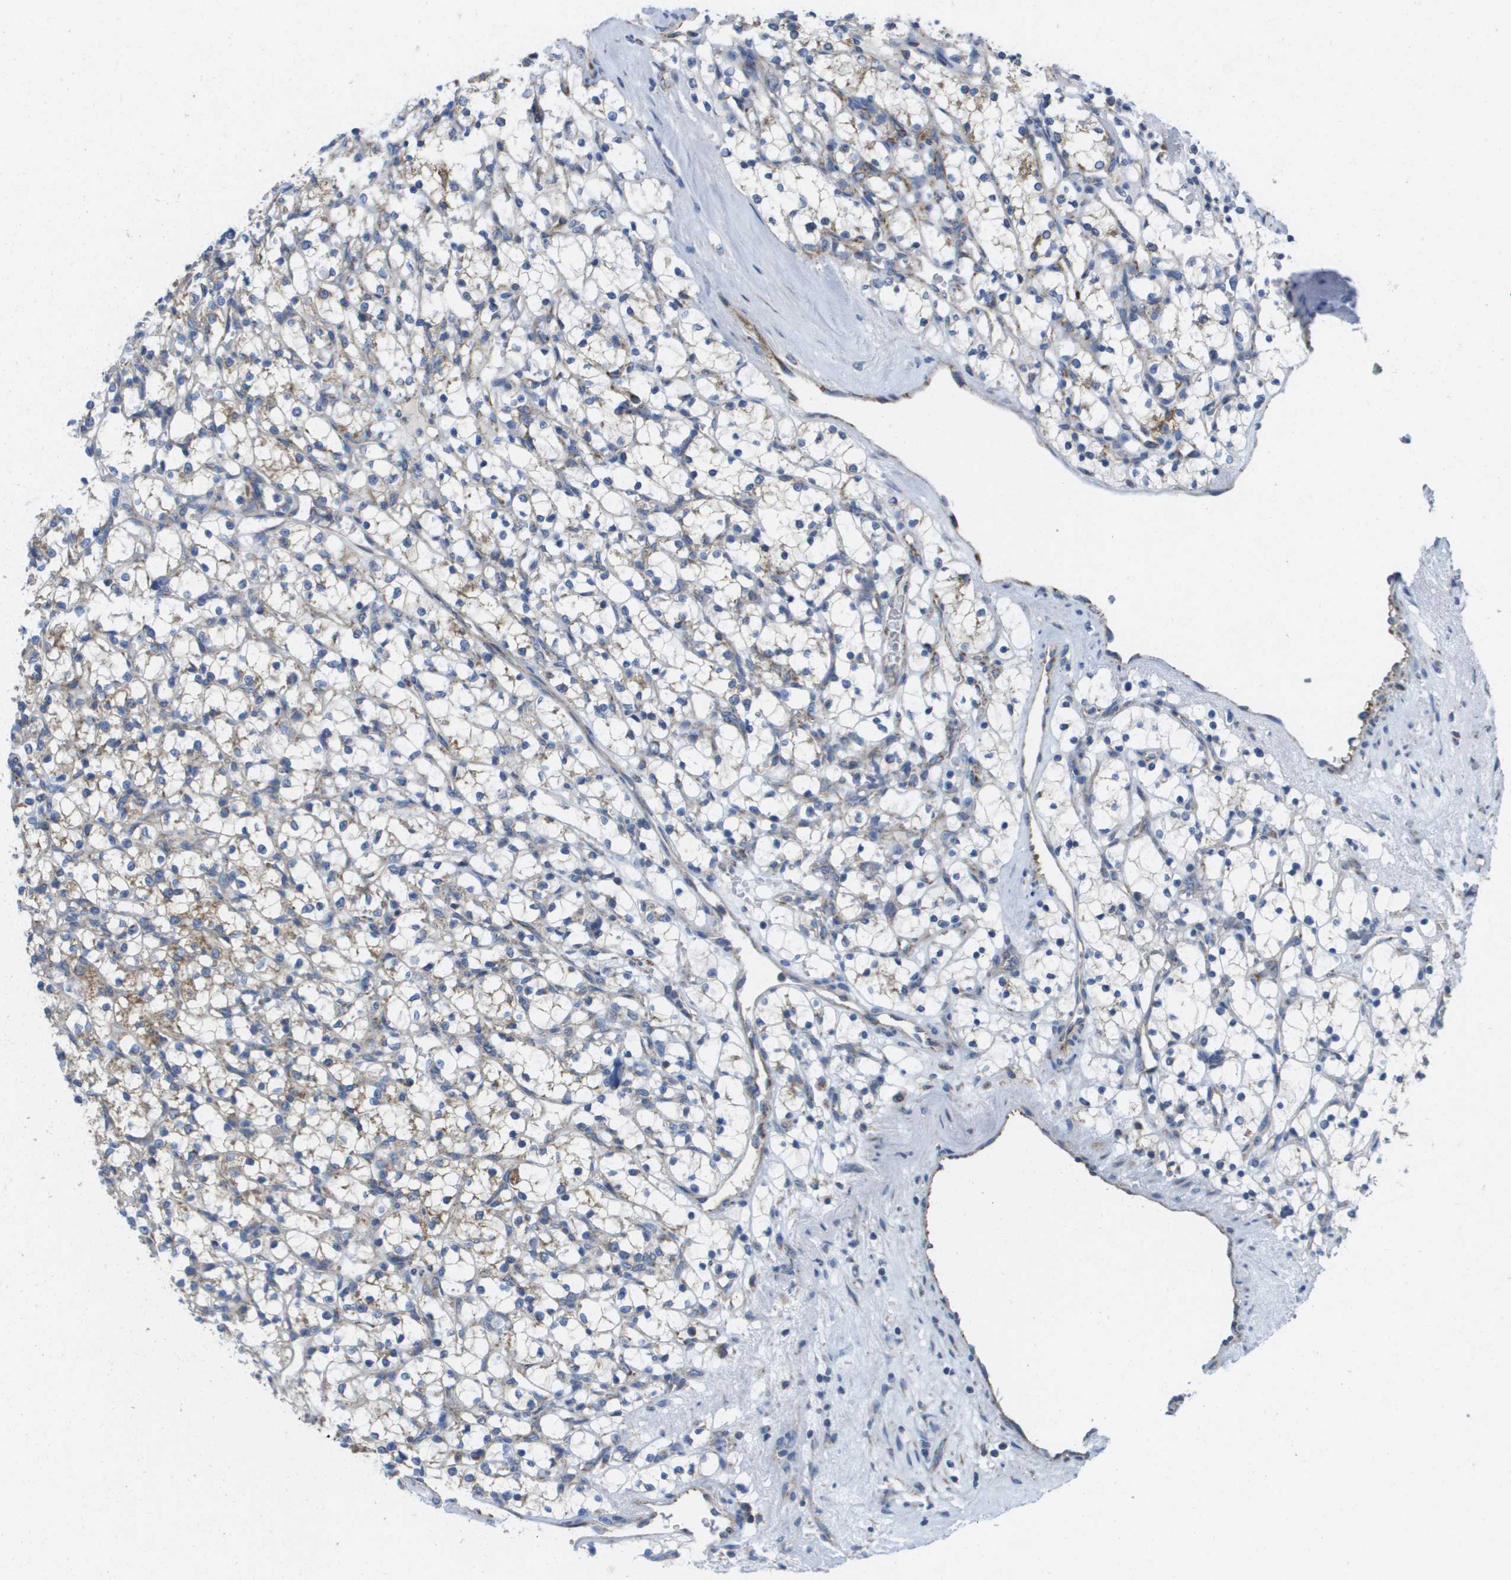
{"staining": {"intensity": "moderate", "quantity": "<25%", "location": "cytoplasmic/membranous"}, "tissue": "renal cancer", "cell_type": "Tumor cells", "image_type": "cancer", "snomed": [{"axis": "morphology", "description": "Adenocarcinoma, NOS"}, {"axis": "topography", "description": "Kidney"}], "caption": "A brown stain shows moderate cytoplasmic/membranous staining of a protein in human renal cancer tumor cells. (brown staining indicates protein expression, while blue staining denotes nuclei).", "gene": "FIS1", "patient": {"sex": "female", "age": 69}}